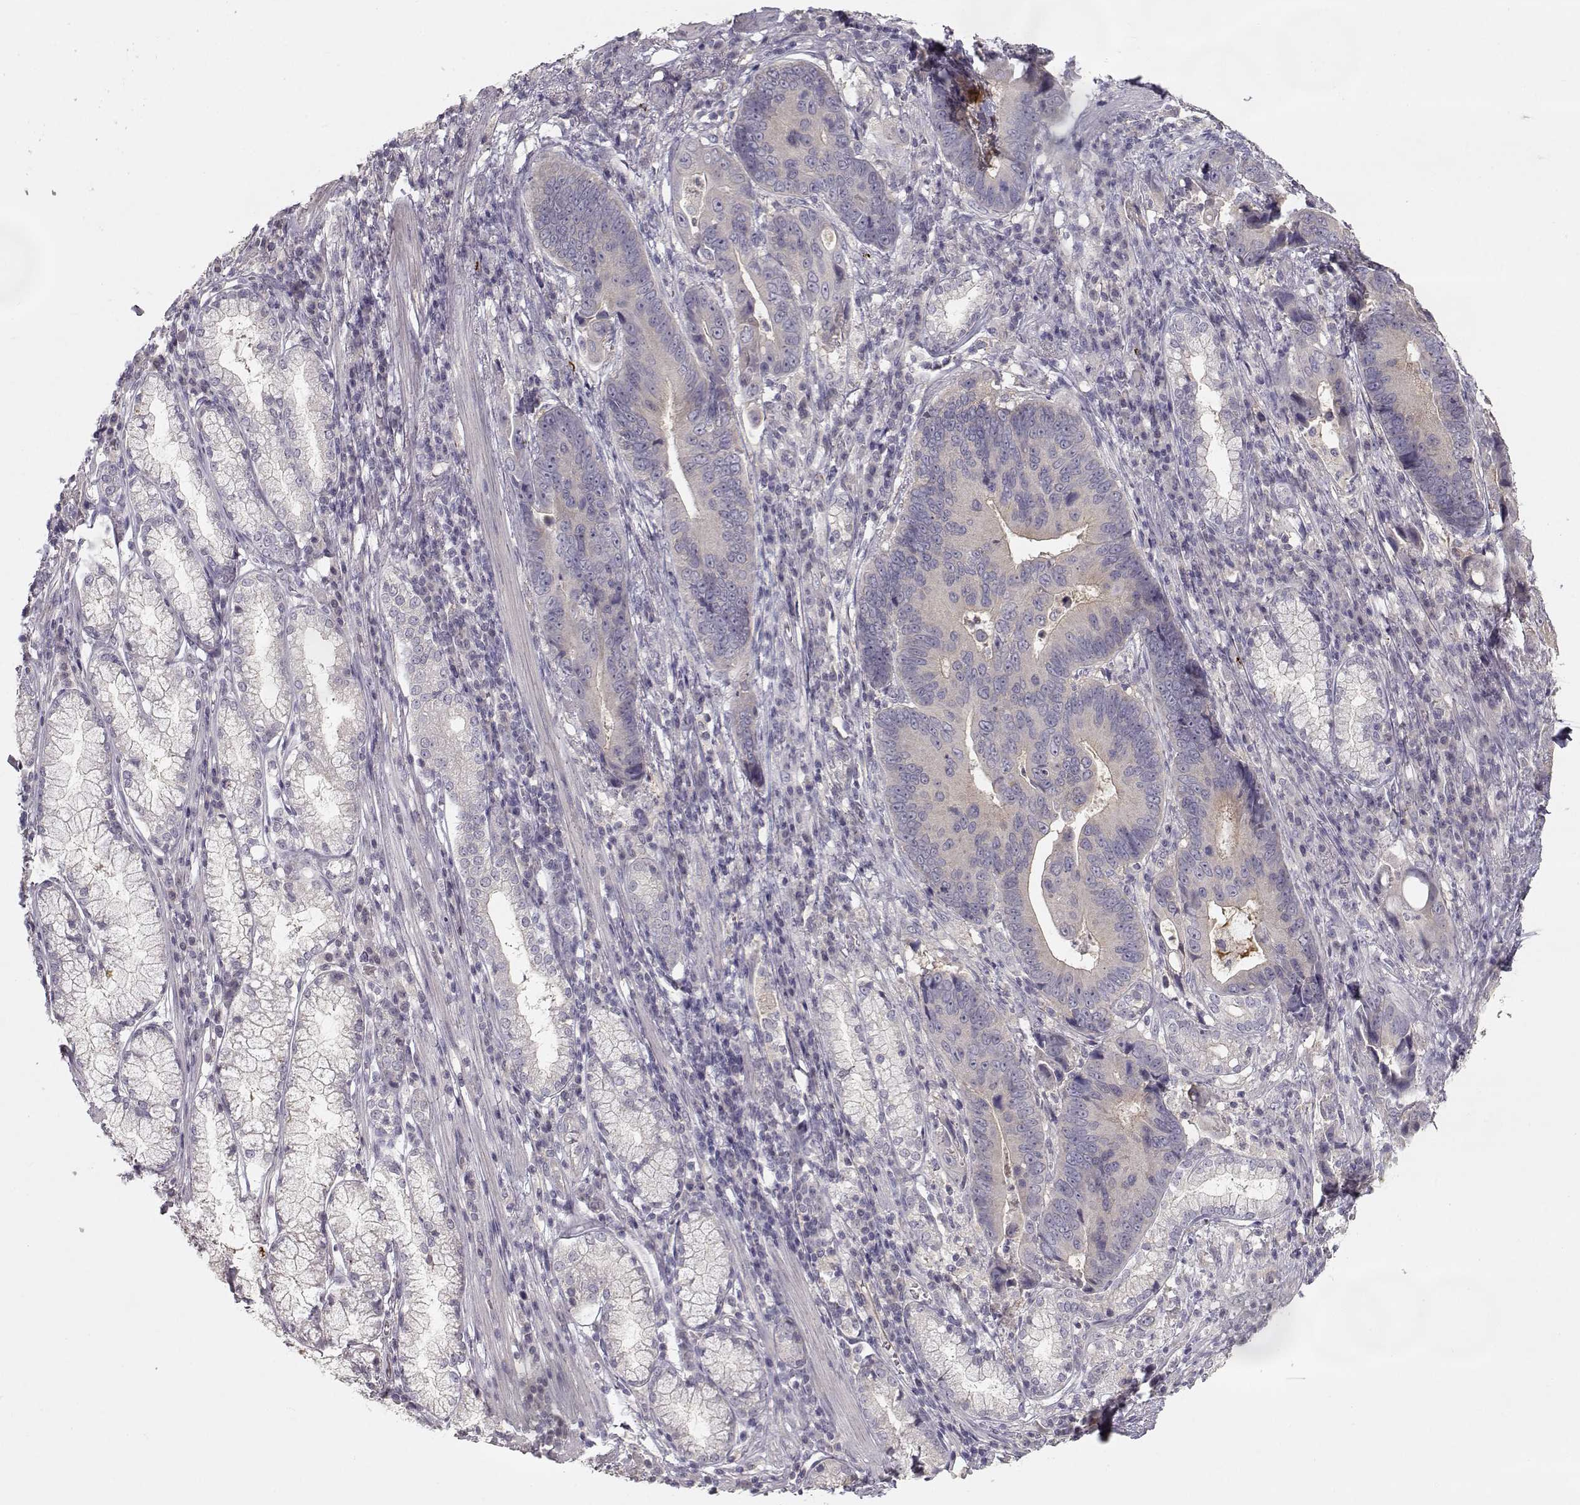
{"staining": {"intensity": "negative", "quantity": "none", "location": "none"}, "tissue": "stomach cancer", "cell_type": "Tumor cells", "image_type": "cancer", "snomed": [{"axis": "morphology", "description": "Adenocarcinoma, NOS"}, {"axis": "topography", "description": "Stomach"}], "caption": "A histopathology image of adenocarcinoma (stomach) stained for a protein displays no brown staining in tumor cells. (IHC, brightfield microscopy, high magnification).", "gene": "ARHGAP8", "patient": {"sex": "male", "age": 84}}